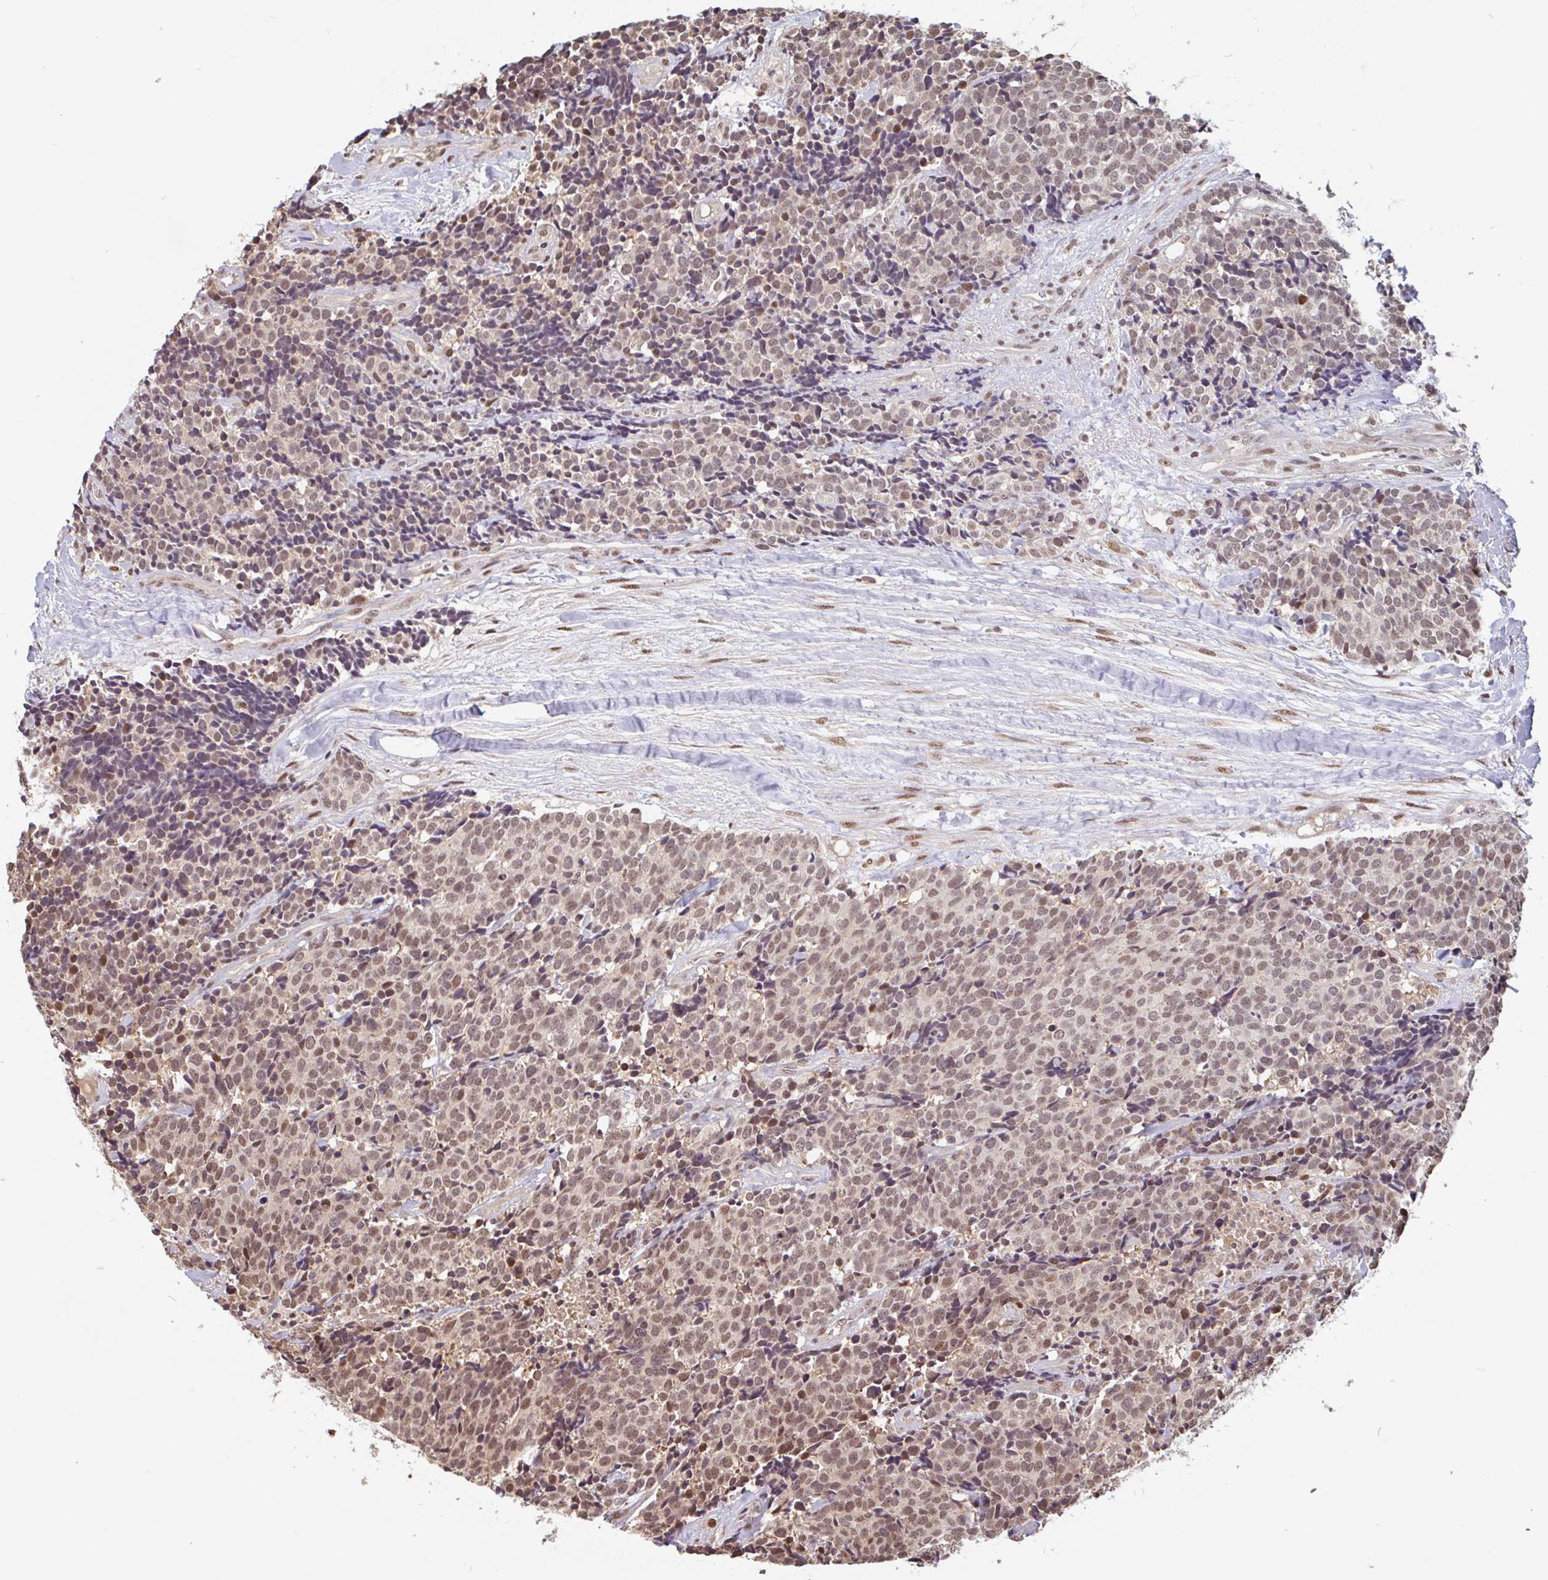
{"staining": {"intensity": "moderate", "quantity": ">75%", "location": "nuclear"}, "tissue": "carcinoid", "cell_type": "Tumor cells", "image_type": "cancer", "snomed": [{"axis": "morphology", "description": "Carcinoid, malignant, NOS"}, {"axis": "topography", "description": "Skin"}], "caption": "Human carcinoid stained for a protein (brown) displays moderate nuclear positive staining in about >75% of tumor cells.", "gene": "DR1", "patient": {"sex": "female", "age": 79}}